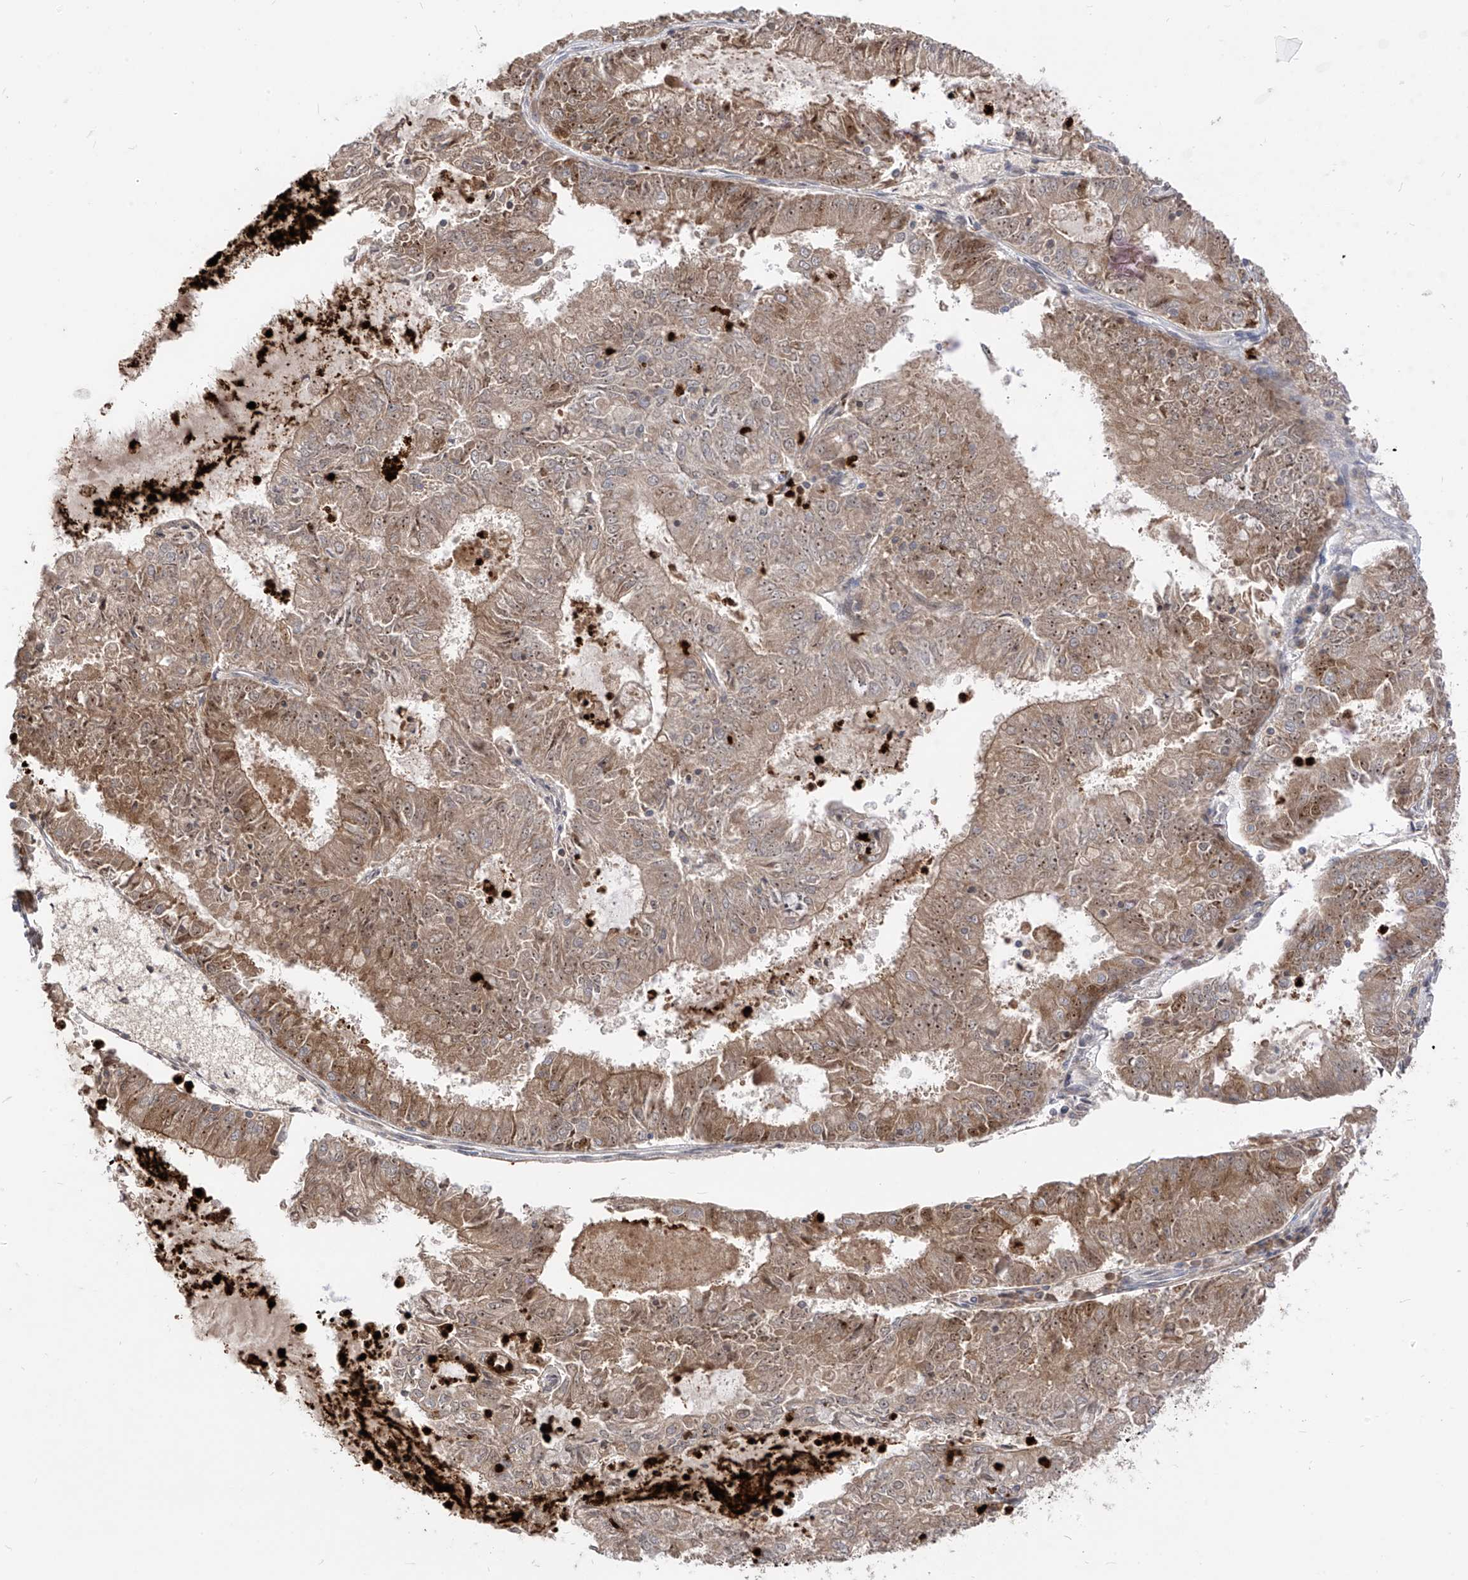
{"staining": {"intensity": "moderate", "quantity": ">75%", "location": "cytoplasmic/membranous,nuclear"}, "tissue": "endometrial cancer", "cell_type": "Tumor cells", "image_type": "cancer", "snomed": [{"axis": "morphology", "description": "Adenocarcinoma, NOS"}, {"axis": "topography", "description": "Endometrium"}], "caption": "DAB (3,3'-diaminobenzidine) immunohistochemical staining of human adenocarcinoma (endometrial) reveals moderate cytoplasmic/membranous and nuclear protein expression in approximately >75% of tumor cells.", "gene": "CNKSR1", "patient": {"sex": "female", "age": 57}}